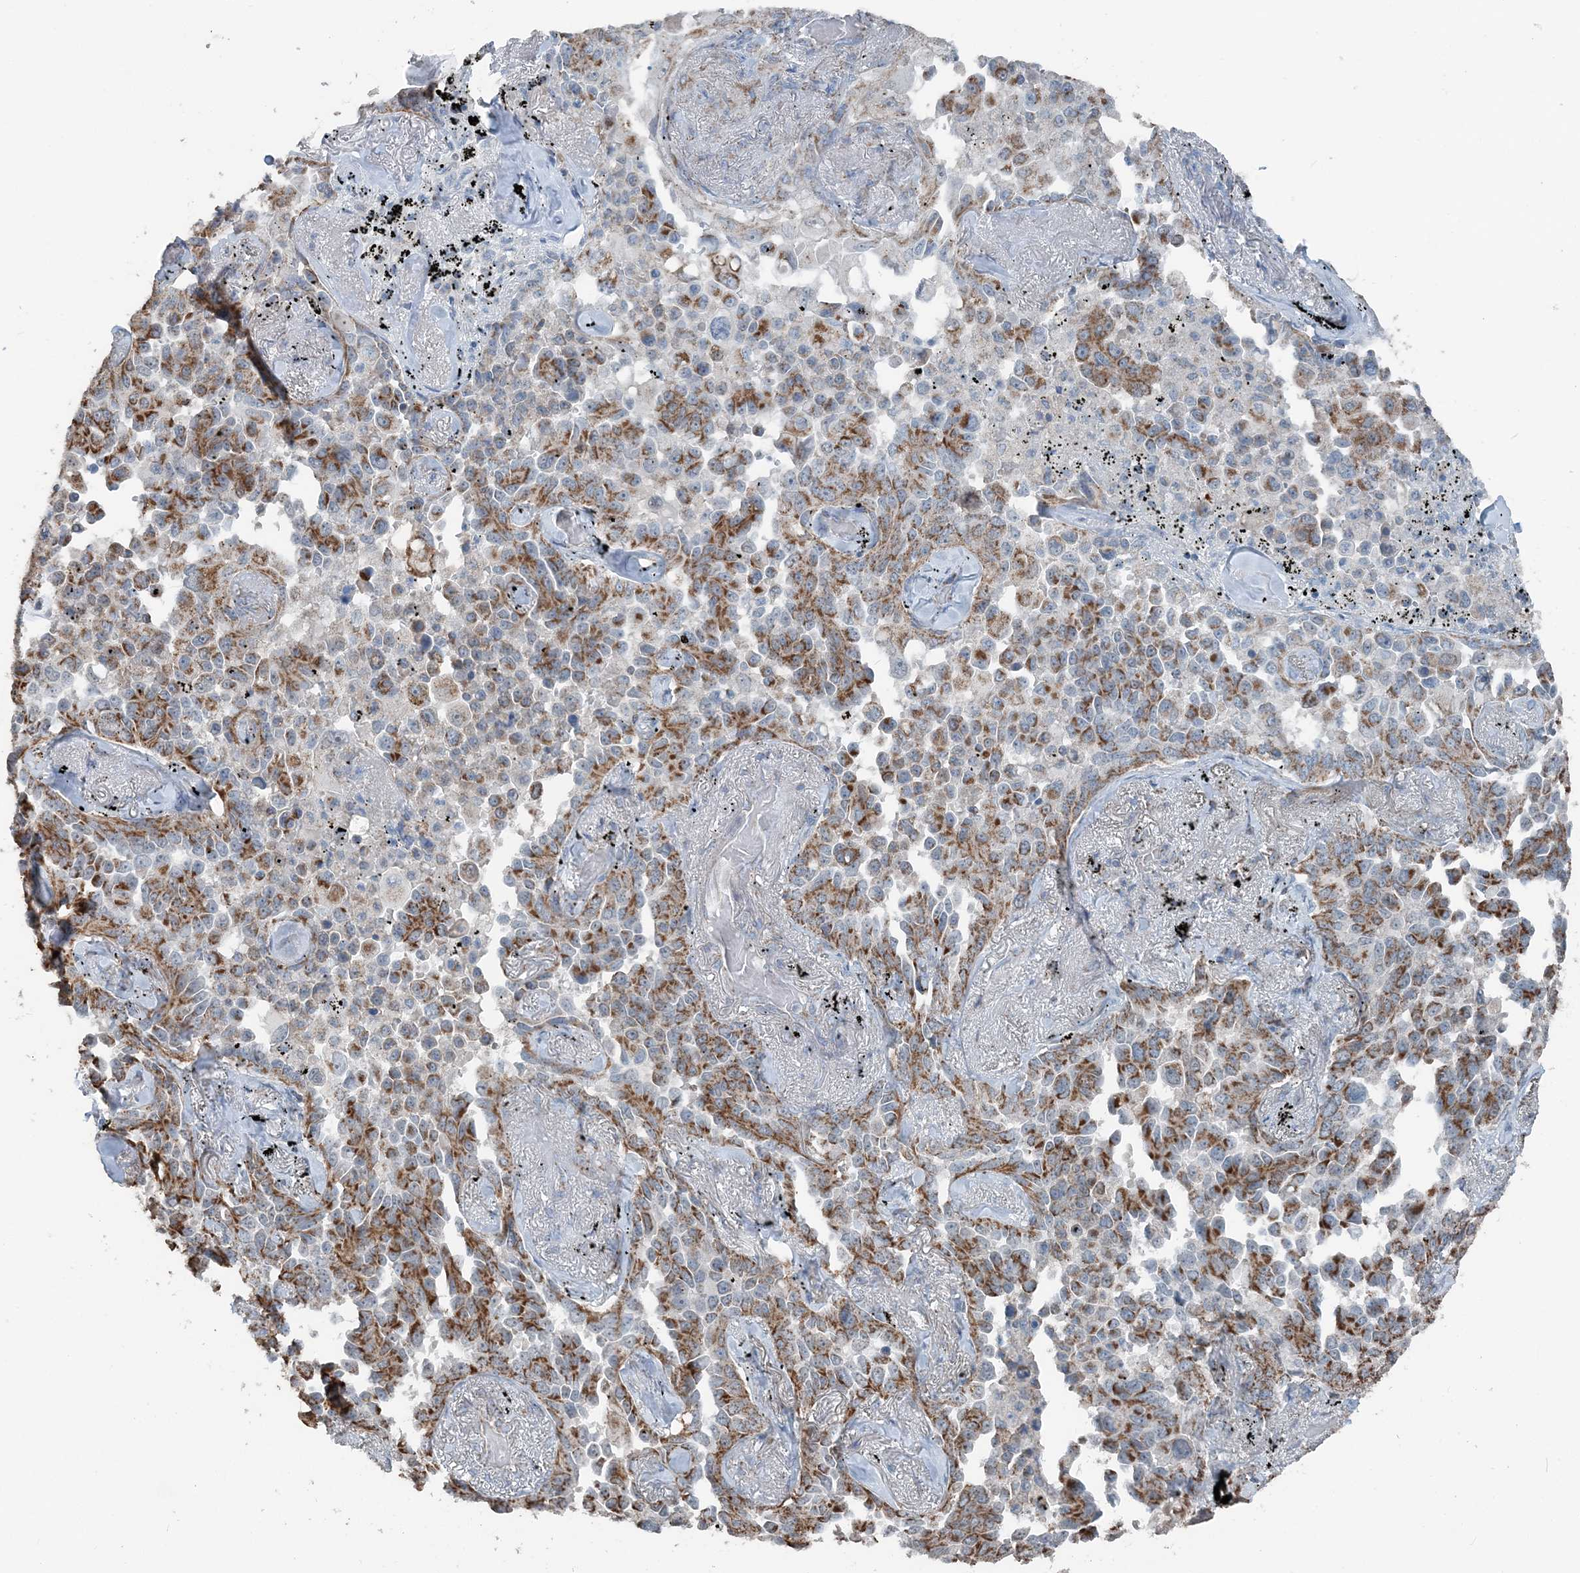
{"staining": {"intensity": "moderate", "quantity": ">75%", "location": "cytoplasmic/membranous"}, "tissue": "lung cancer", "cell_type": "Tumor cells", "image_type": "cancer", "snomed": [{"axis": "morphology", "description": "Adenocarcinoma, NOS"}, {"axis": "topography", "description": "Lung"}], "caption": "Immunohistochemical staining of lung adenocarcinoma shows moderate cytoplasmic/membranous protein positivity in approximately >75% of tumor cells.", "gene": "SUCLG1", "patient": {"sex": "female", "age": 67}}